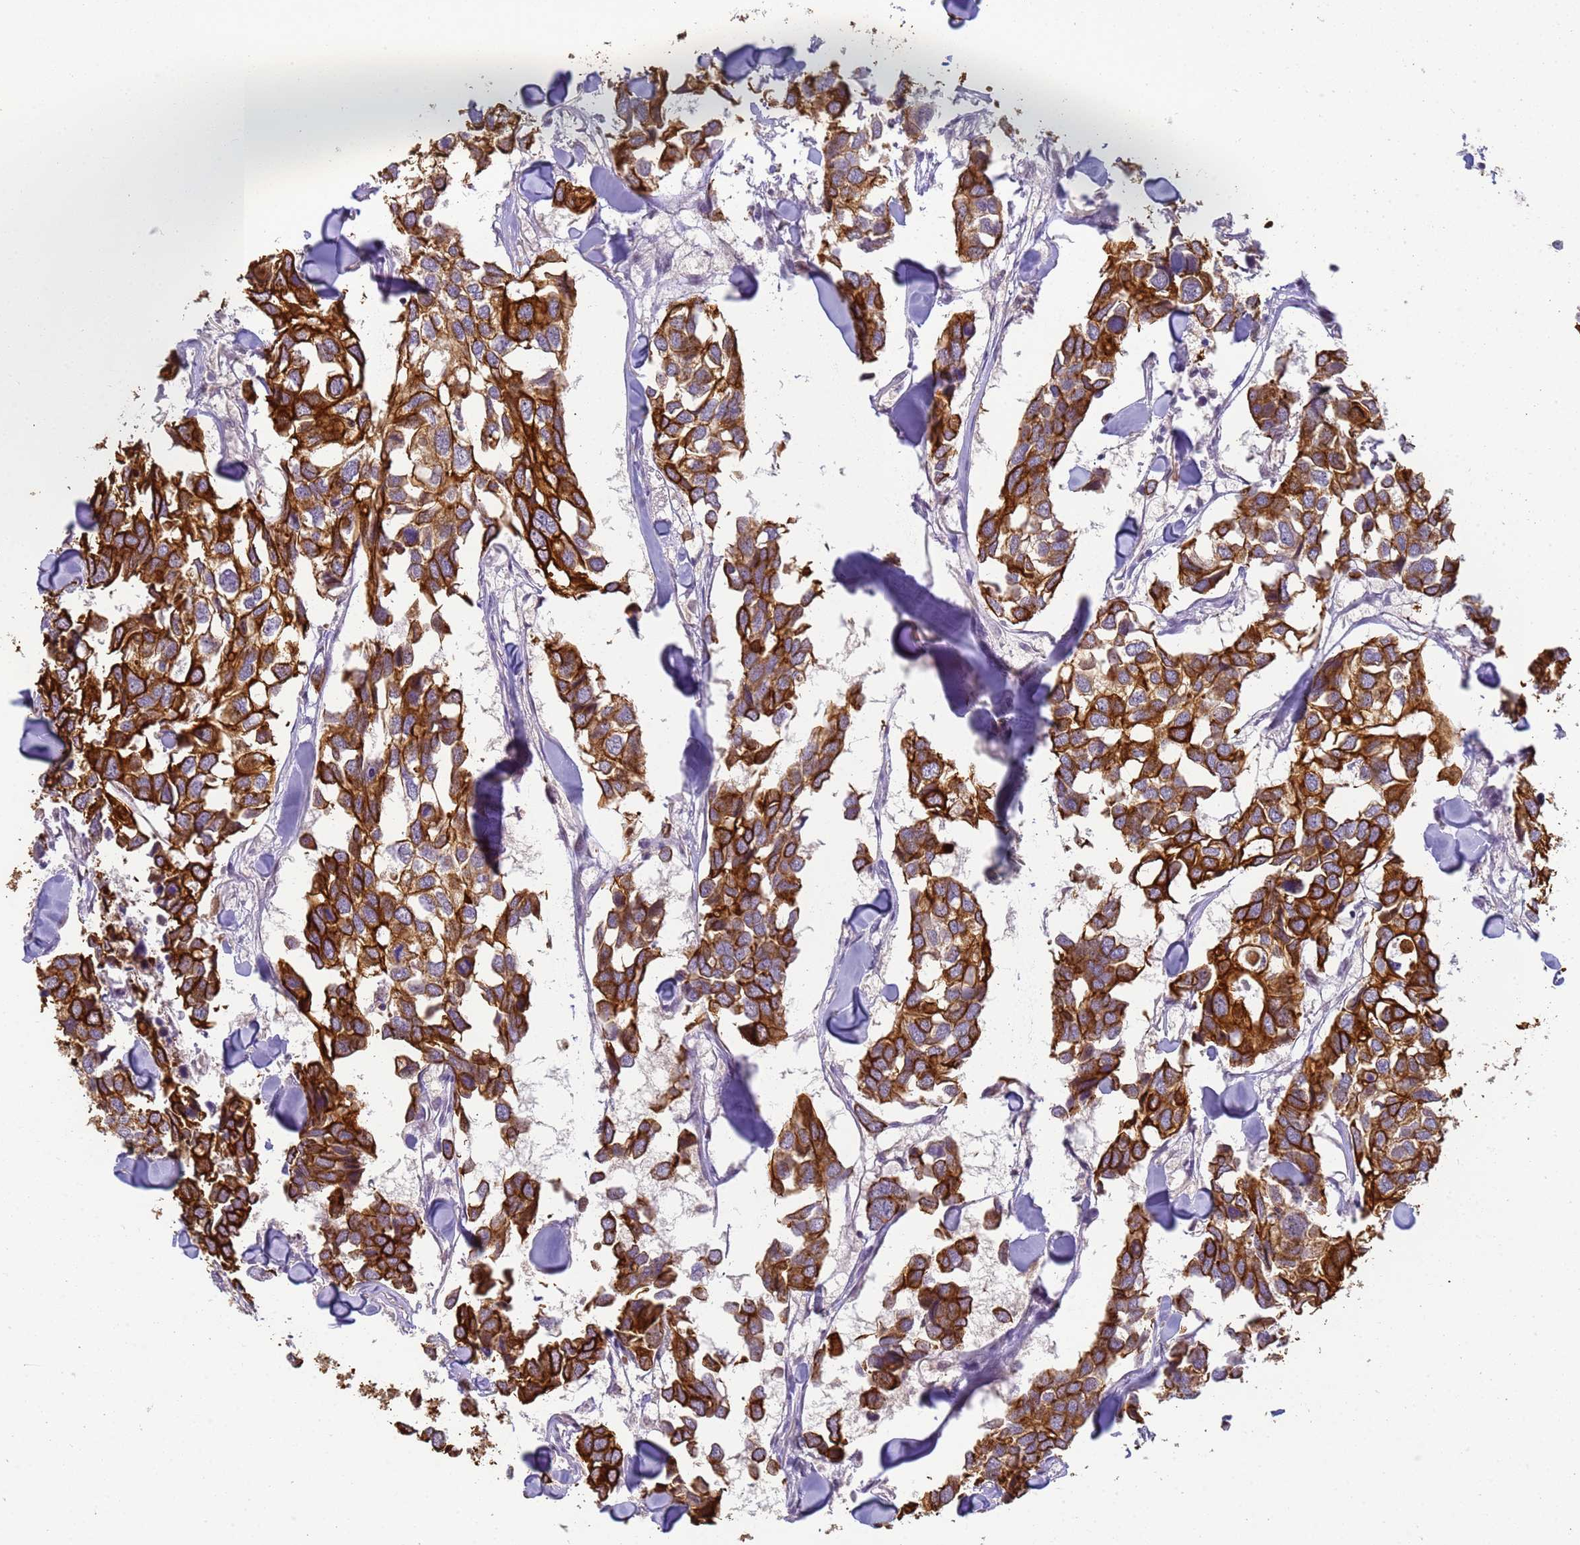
{"staining": {"intensity": "strong", "quantity": ">75%", "location": "cytoplasmic/membranous"}, "tissue": "breast cancer", "cell_type": "Tumor cells", "image_type": "cancer", "snomed": [{"axis": "morphology", "description": "Duct carcinoma"}, {"axis": "topography", "description": "Breast"}], "caption": "Breast cancer stained for a protein exhibits strong cytoplasmic/membranous positivity in tumor cells.", "gene": "VWA3A", "patient": {"sex": "female", "age": 83}}